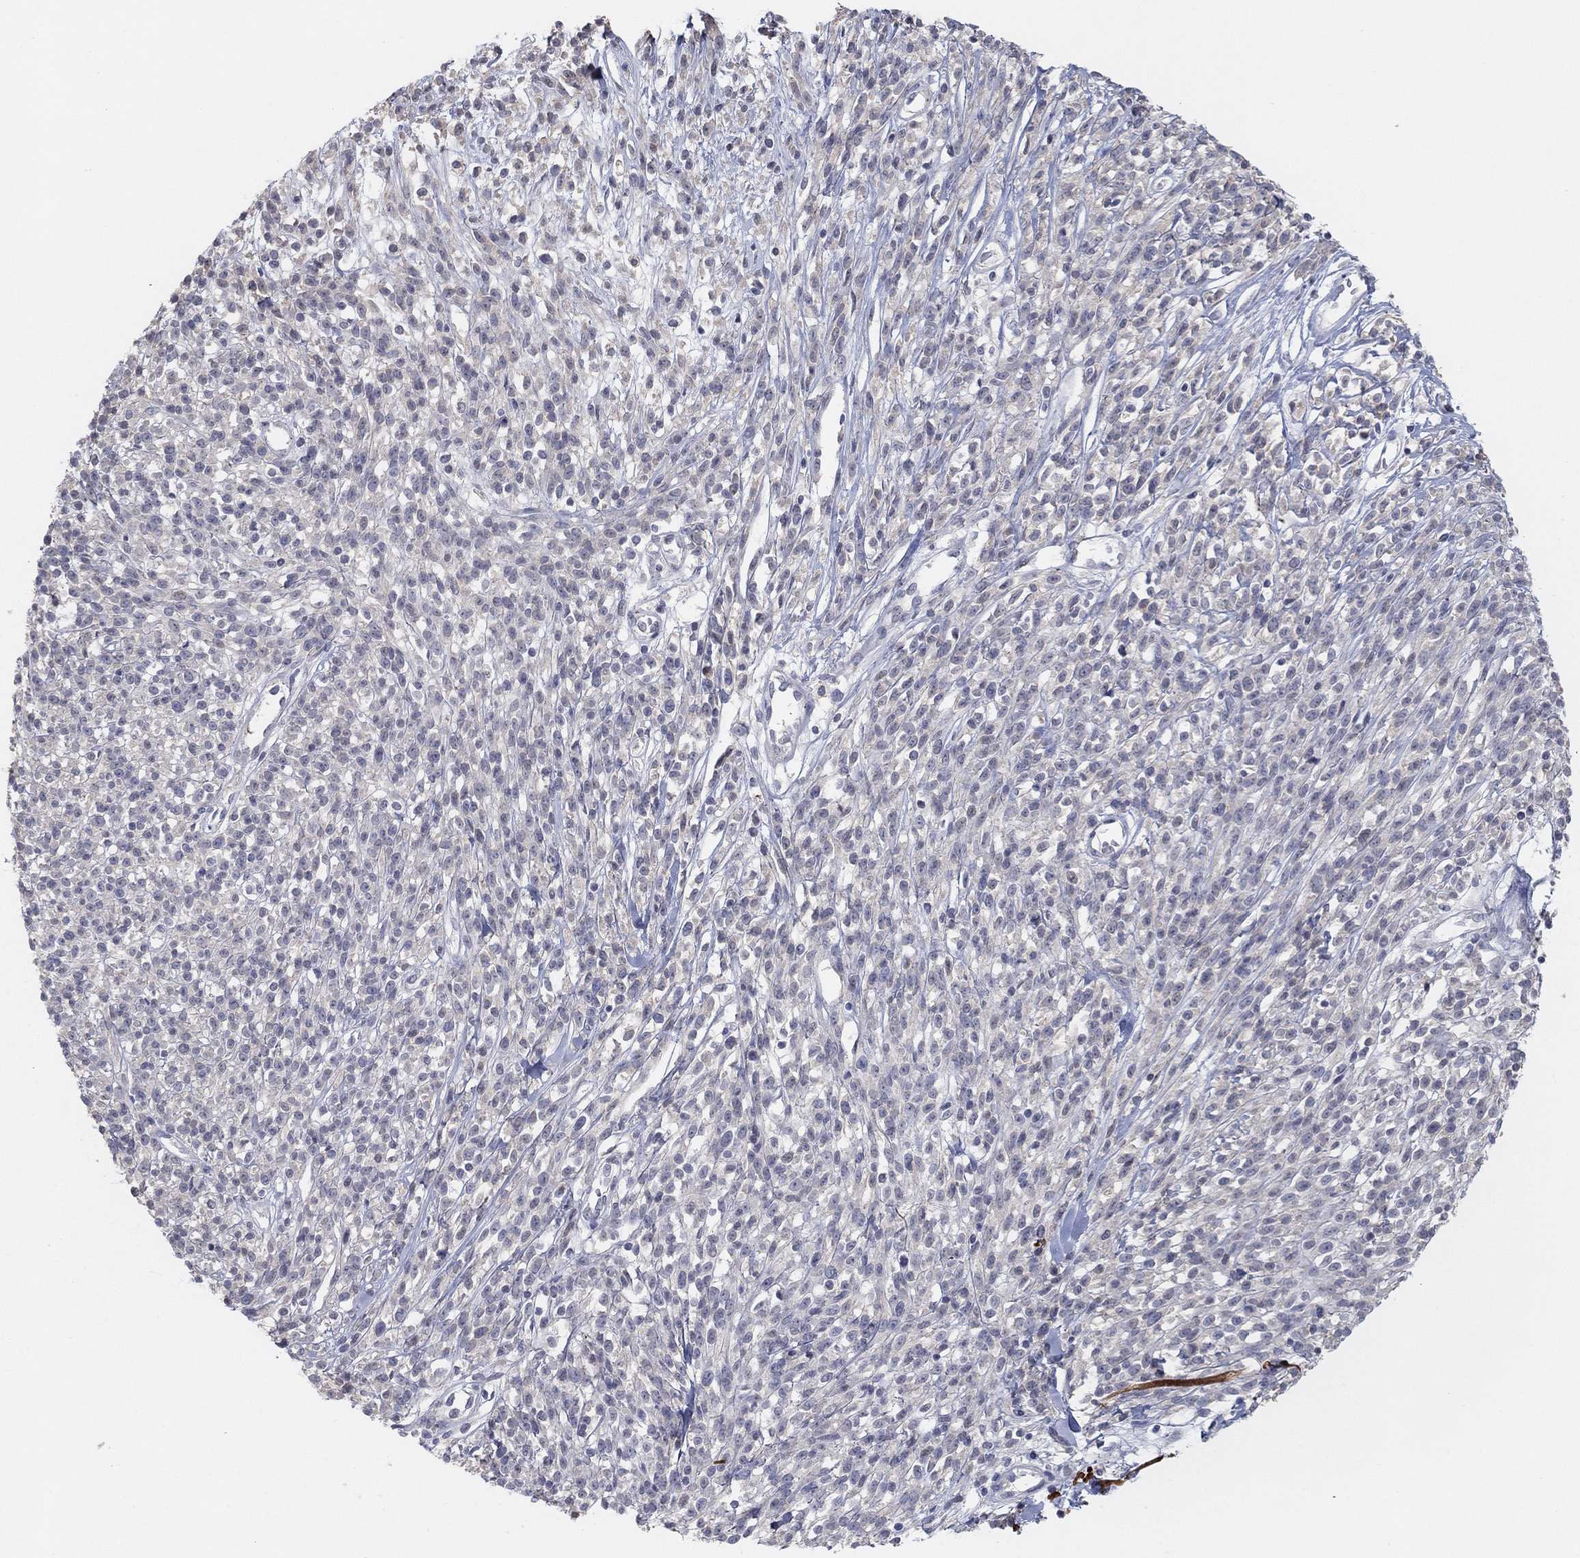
{"staining": {"intensity": "negative", "quantity": "none", "location": "none"}, "tissue": "melanoma", "cell_type": "Tumor cells", "image_type": "cancer", "snomed": [{"axis": "morphology", "description": "Malignant melanoma, NOS"}, {"axis": "topography", "description": "Skin"}, {"axis": "topography", "description": "Skin of trunk"}], "caption": "The image displays no significant expression in tumor cells of malignant melanoma.", "gene": "AMN1", "patient": {"sex": "male", "age": 74}}